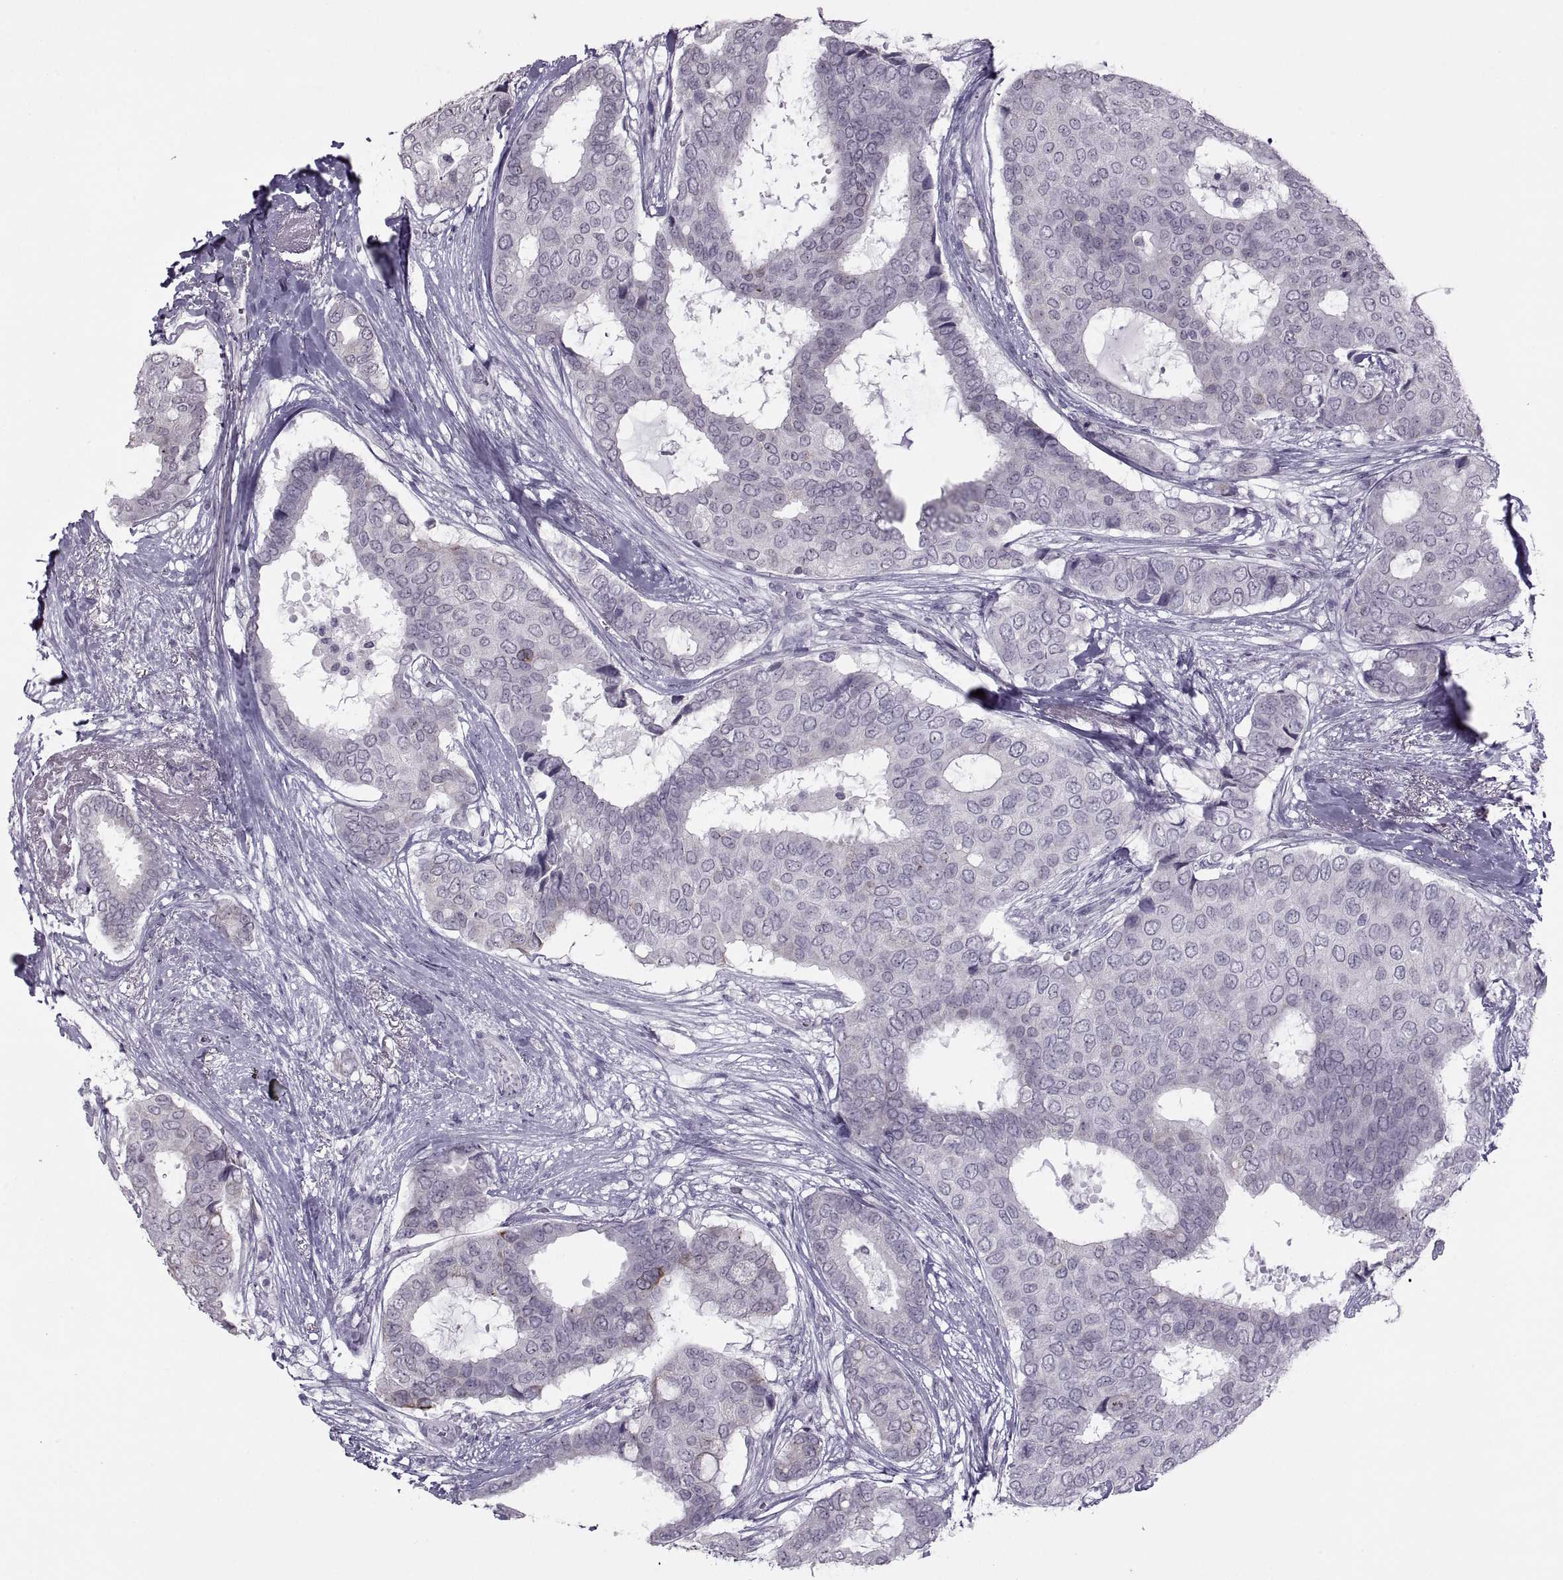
{"staining": {"intensity": "negative", "quantity": "none", "location": "none"}, "tissue": "breast cancer", "cell_type": "Tumor cells", "image_type": "cancer", "snomed": [{"axis": "morphology", "description": "Duct carcinoma"}, {"axis": "topography", "description": "Breast"}], "caption": "Tumor cells are negative for brown protein staining in breast infiltrating ductal carcinoma.", "gene": "ASIC2", "patient": {"sex": "female", "age": 75}}